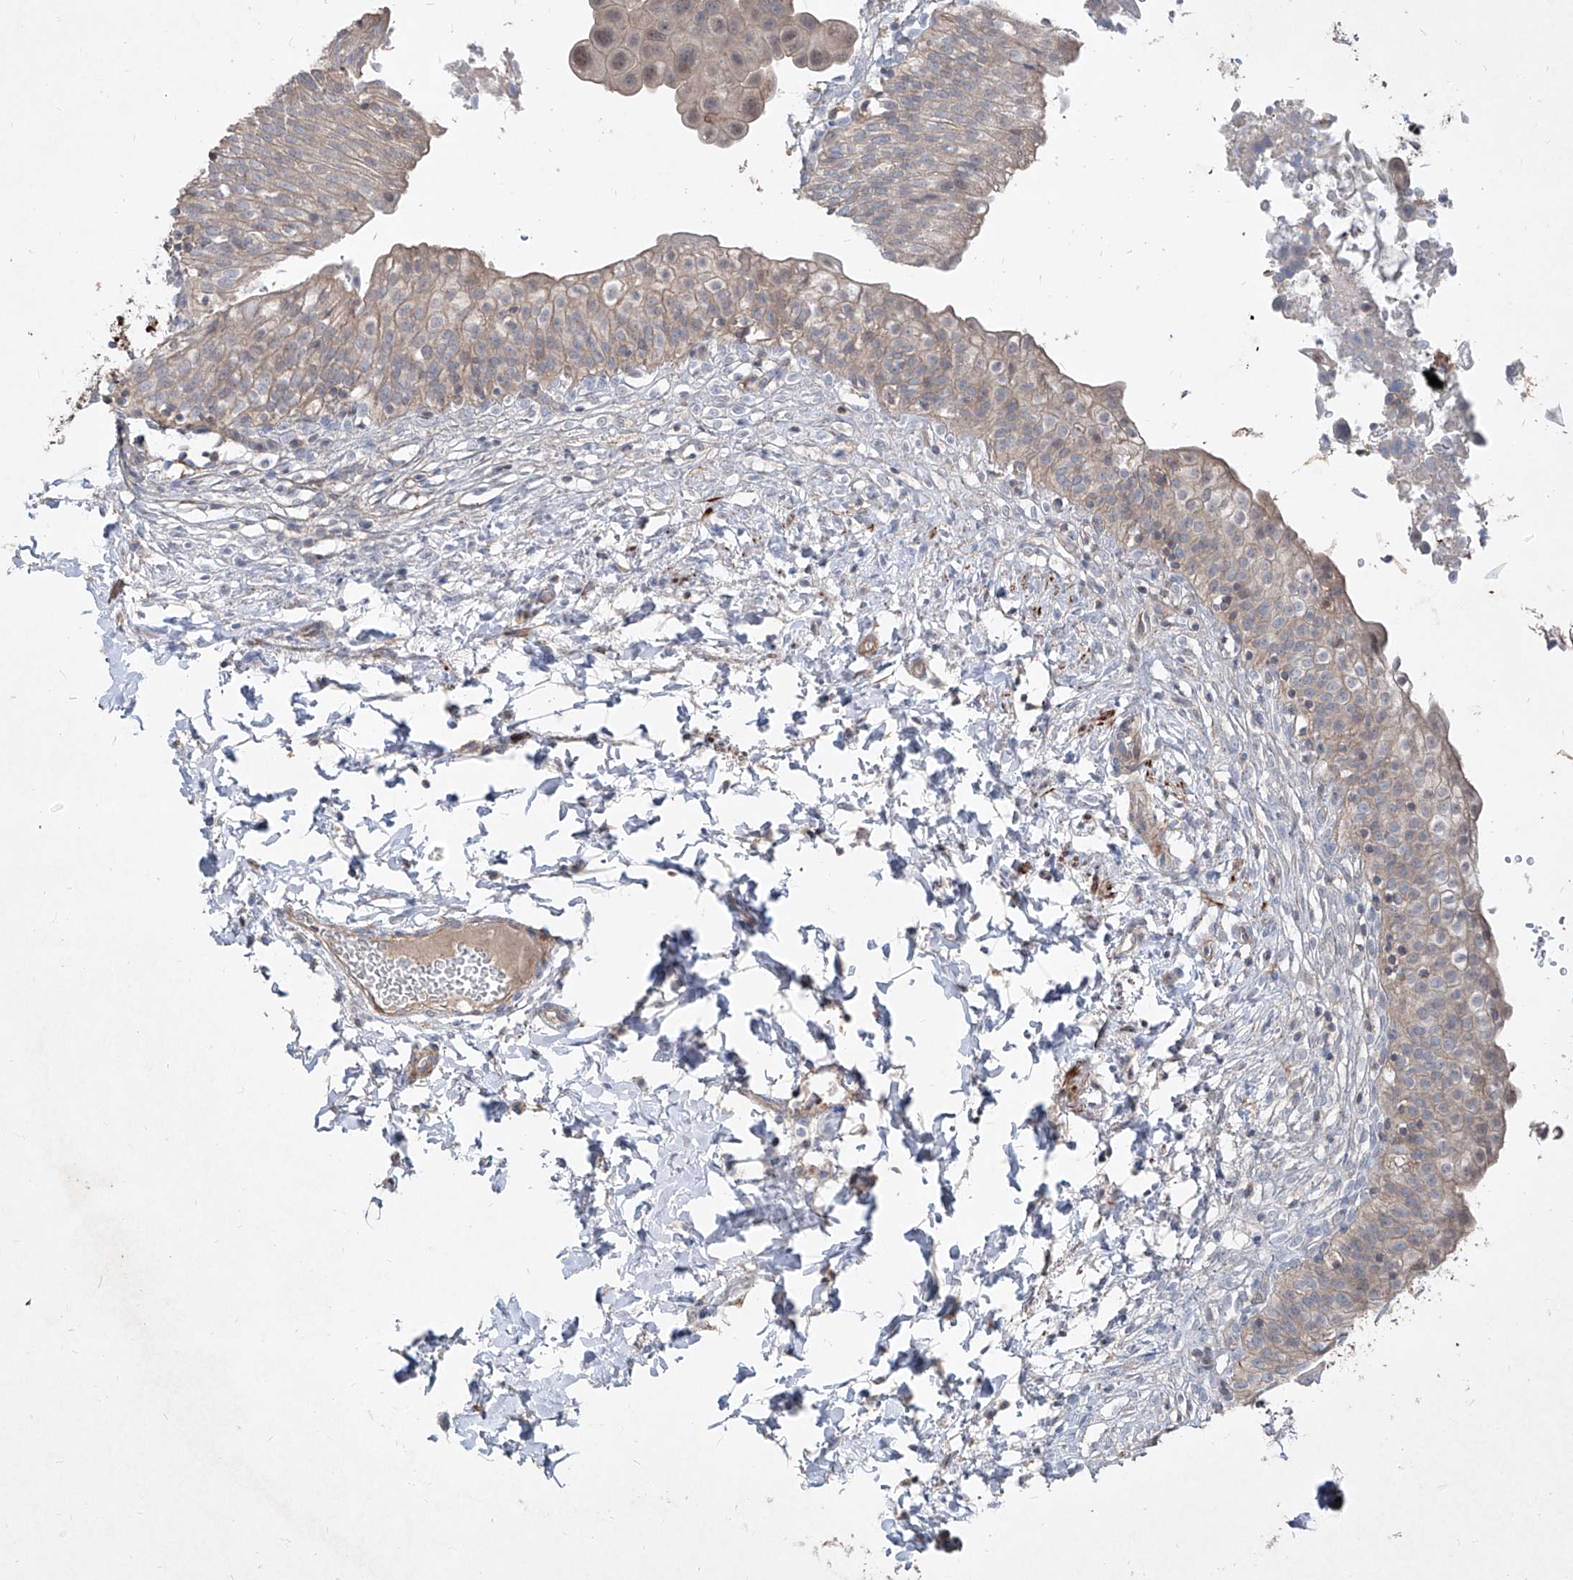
{"staining": {"intensity": "weak", "quantity": "25%-75%", "location": "cytoplasmic/membranous"}, "tissue": "urinary bladder", "cell_type": "Urothelial cells", "image_type": "normal", "snomed": [{"axis": "morphology", "description": "Normal tissue, NOS"}, {"axis": "topography", "description": "Urinary bladder"}], "caption": "Immunohistochemistry of normal urinary bladder displays low levels of weak cytoplasmic/membranous expression in about 25%-75% of urothelial cells. Nuclei are stained in blue.", "gene": "UFD1", "patient": {"sex": "male", "age": 55}}